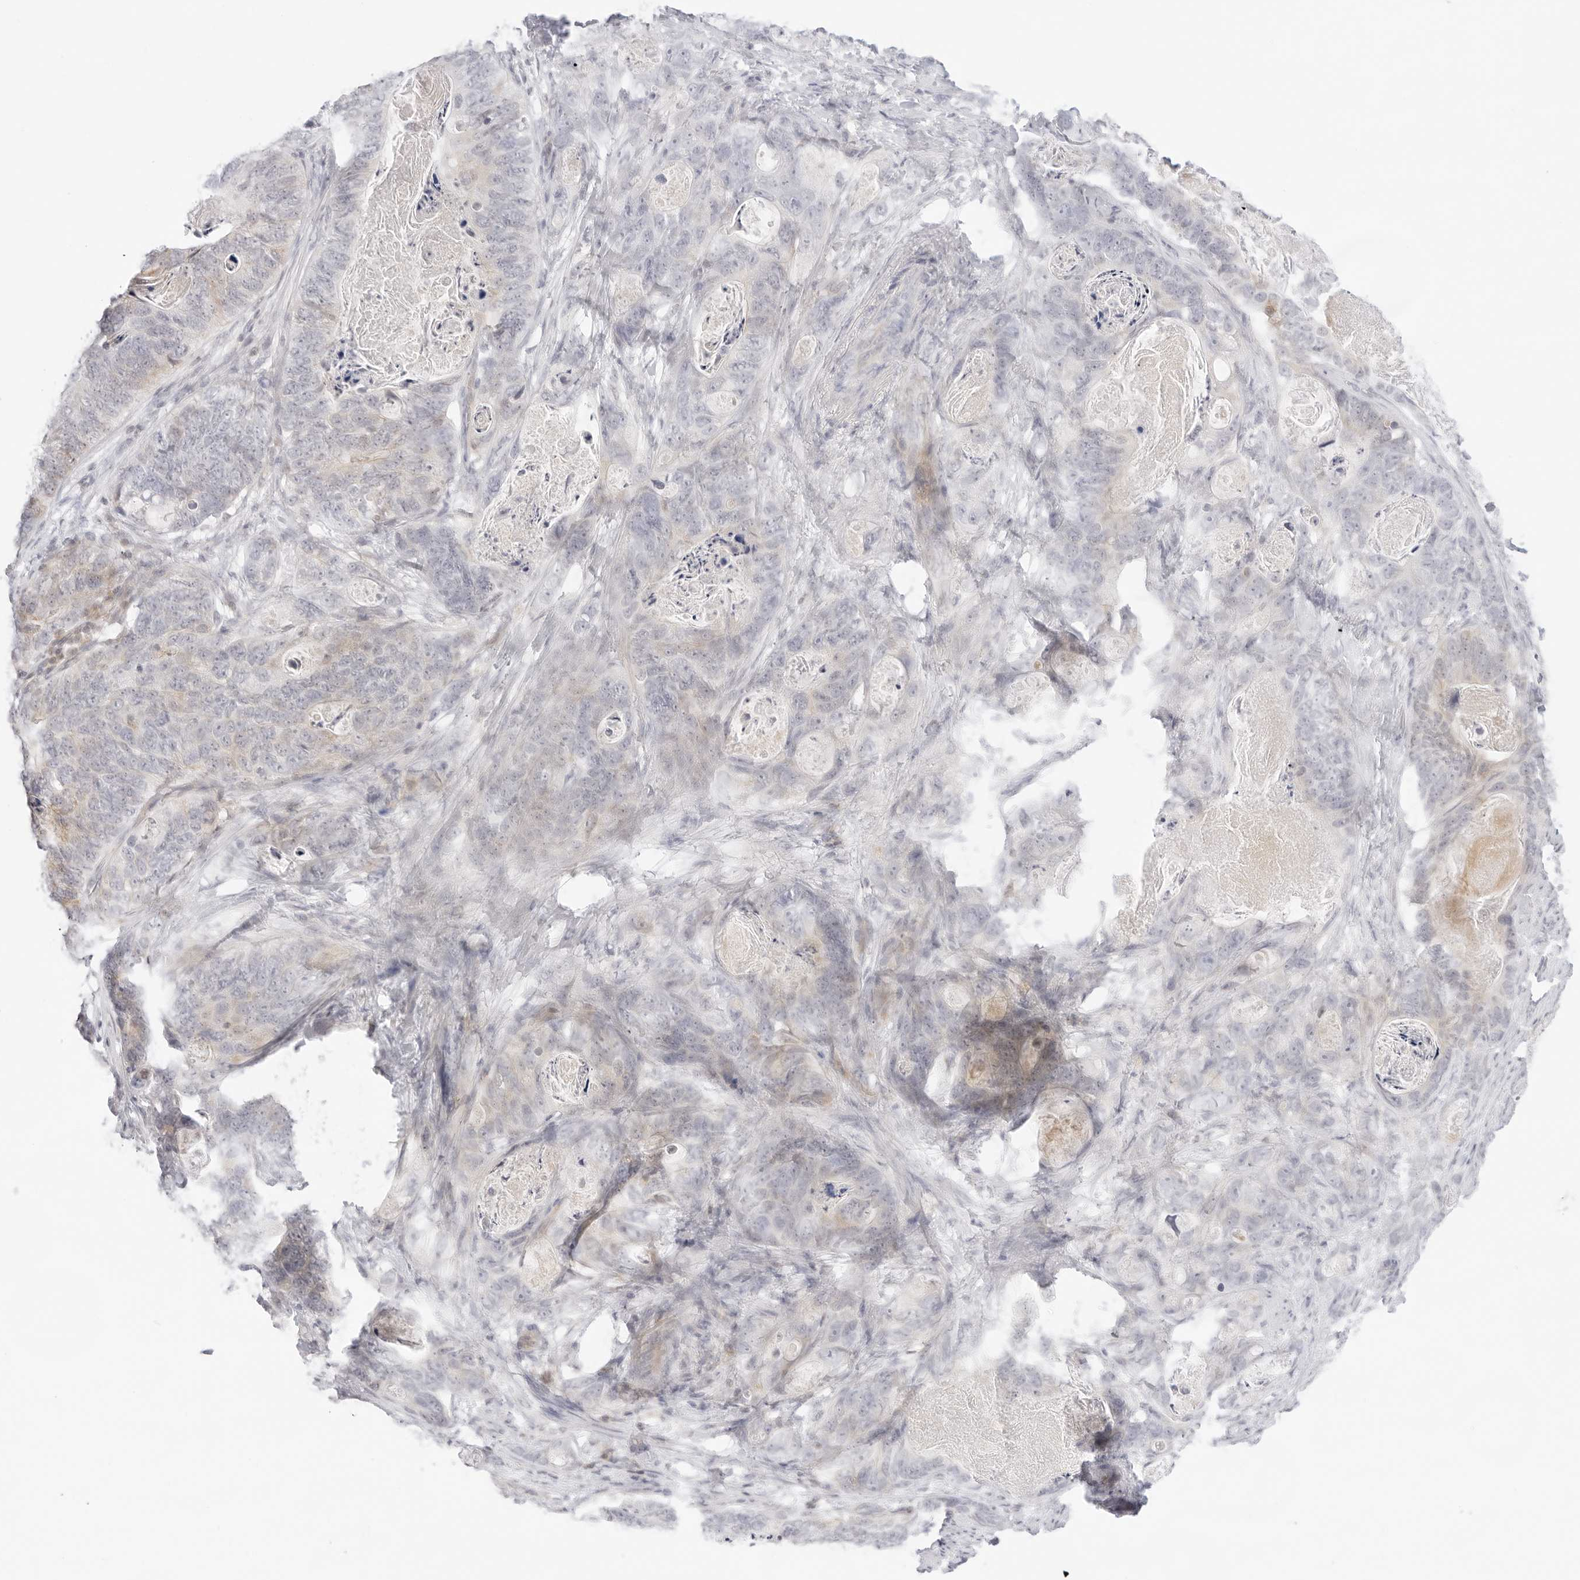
{"staining": {"intensity": "weak", "quantity": "<25%", "location": "cytoplasmic/membranous"}, "tissue": "stomach cancer", "cell_type": "Tumor cells", "image_type": "cancer", "snomed": [{"axis": "morphology", "description": "Normal tissue, NOS"}, {"axis": "morphology", "description": "Adenocarcinoma, NOS"}, {"axis": "topography", "description": "Stomach"}], "caption": "DAB immunohistochemical staining of adenocarcinoma (stomach) displays no significant staining in tumor cells.", "gene": "TNFRSF14", "patient": {"sex": "female", "age": 89}}